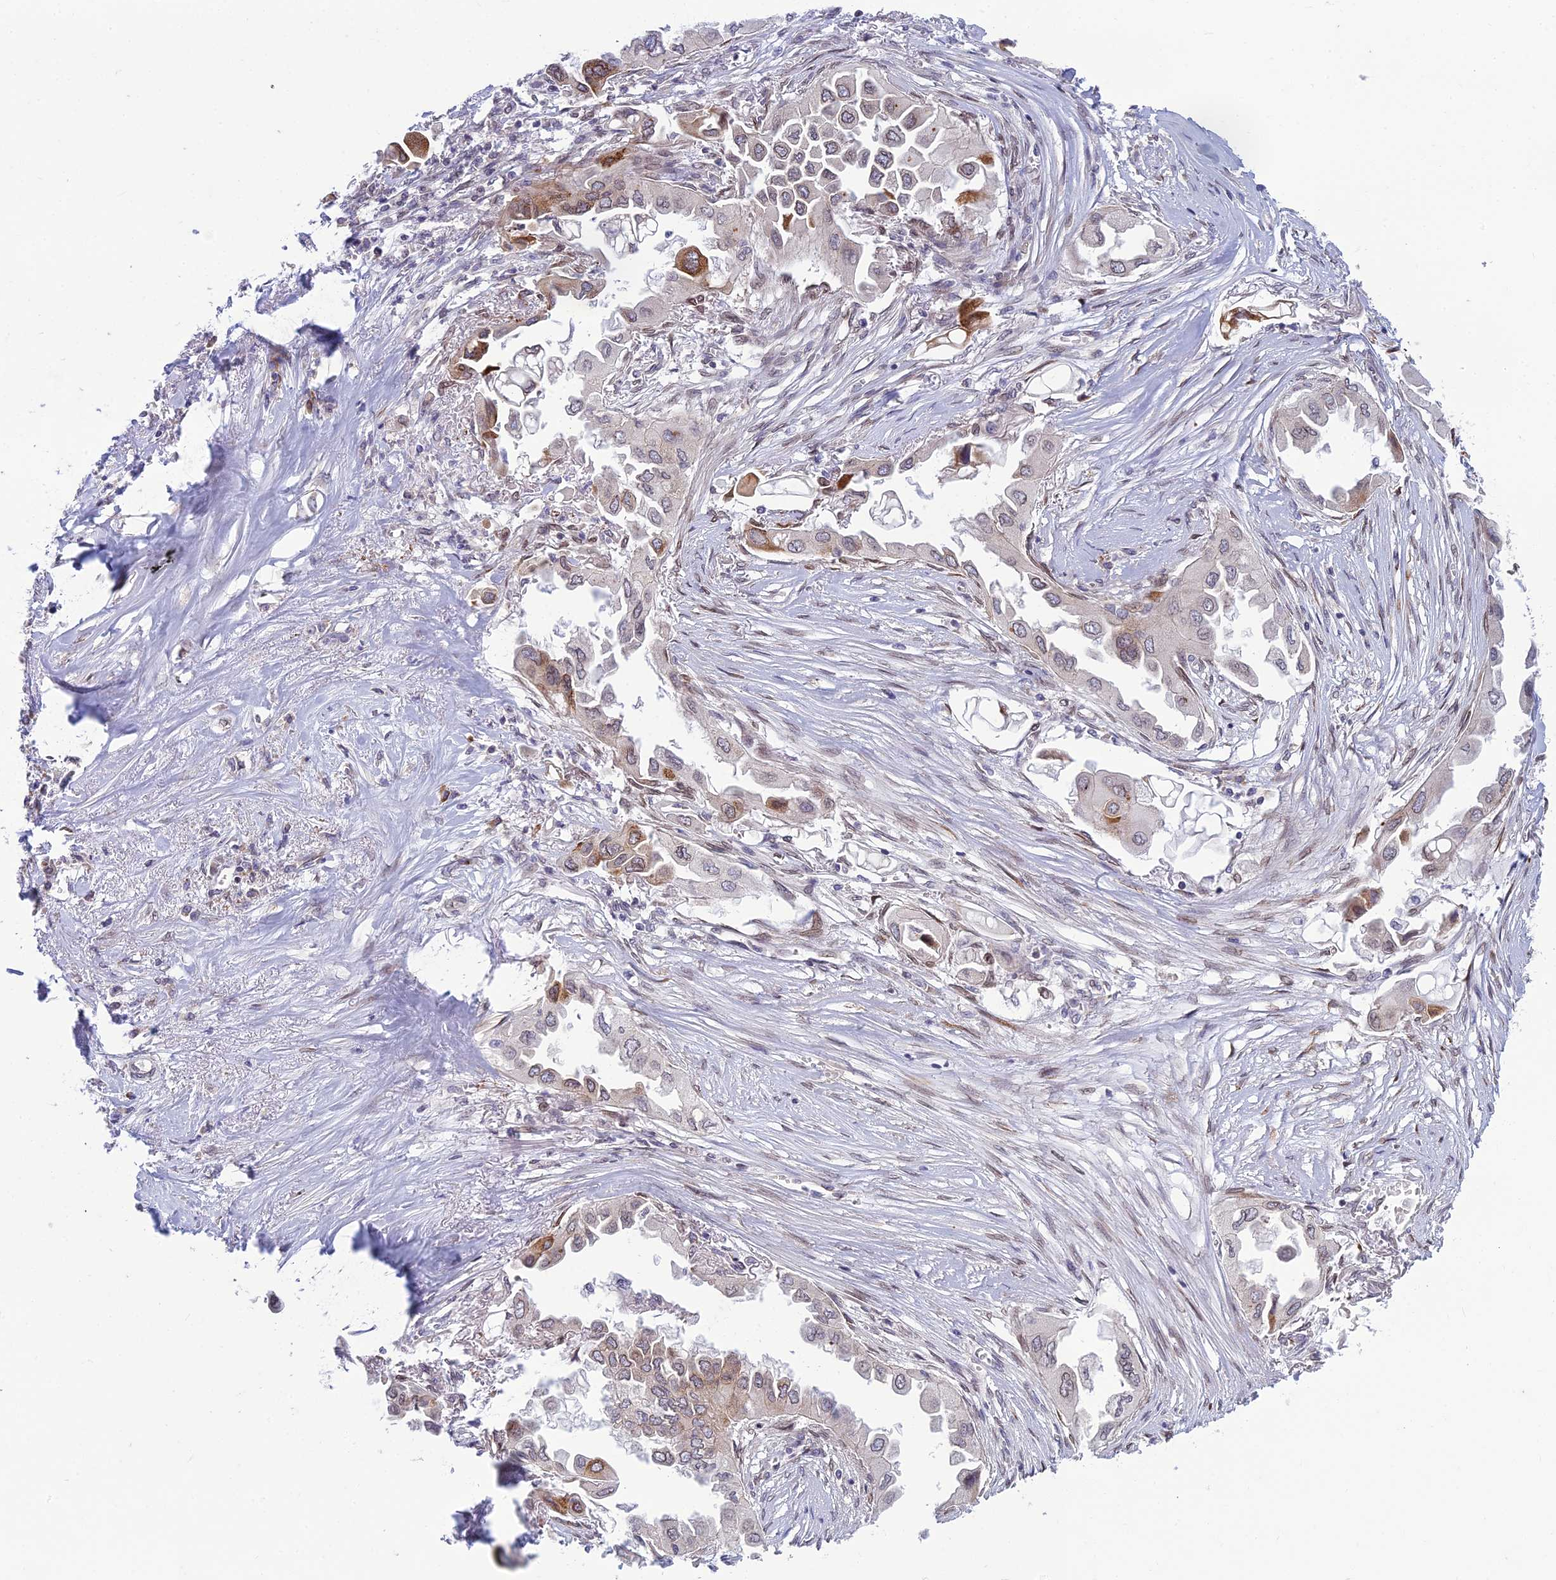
{"staining": {"intensity": "moderate", "quantity": "<25%", "location": "cytoplasmic/membranous"}, "tissue": "lung cancer", "cell_type": "Tumor cells", "image_type": "cancer", "snomed": [{"axis": "morphology", "description": "Adenocarcinoma, NOS"}, {"axis": "topography", "description": "Lung"}], "caption": "IHC (DAB (3,3'-diaminobenzidine)) staining of human adenocarcinoma (lung) exhibits moderate cytoplasmic/membranous protein expression in about <25% of tumor cells.", "gene": "DTX2", "patient": {"sex": "female", "age": 76}}